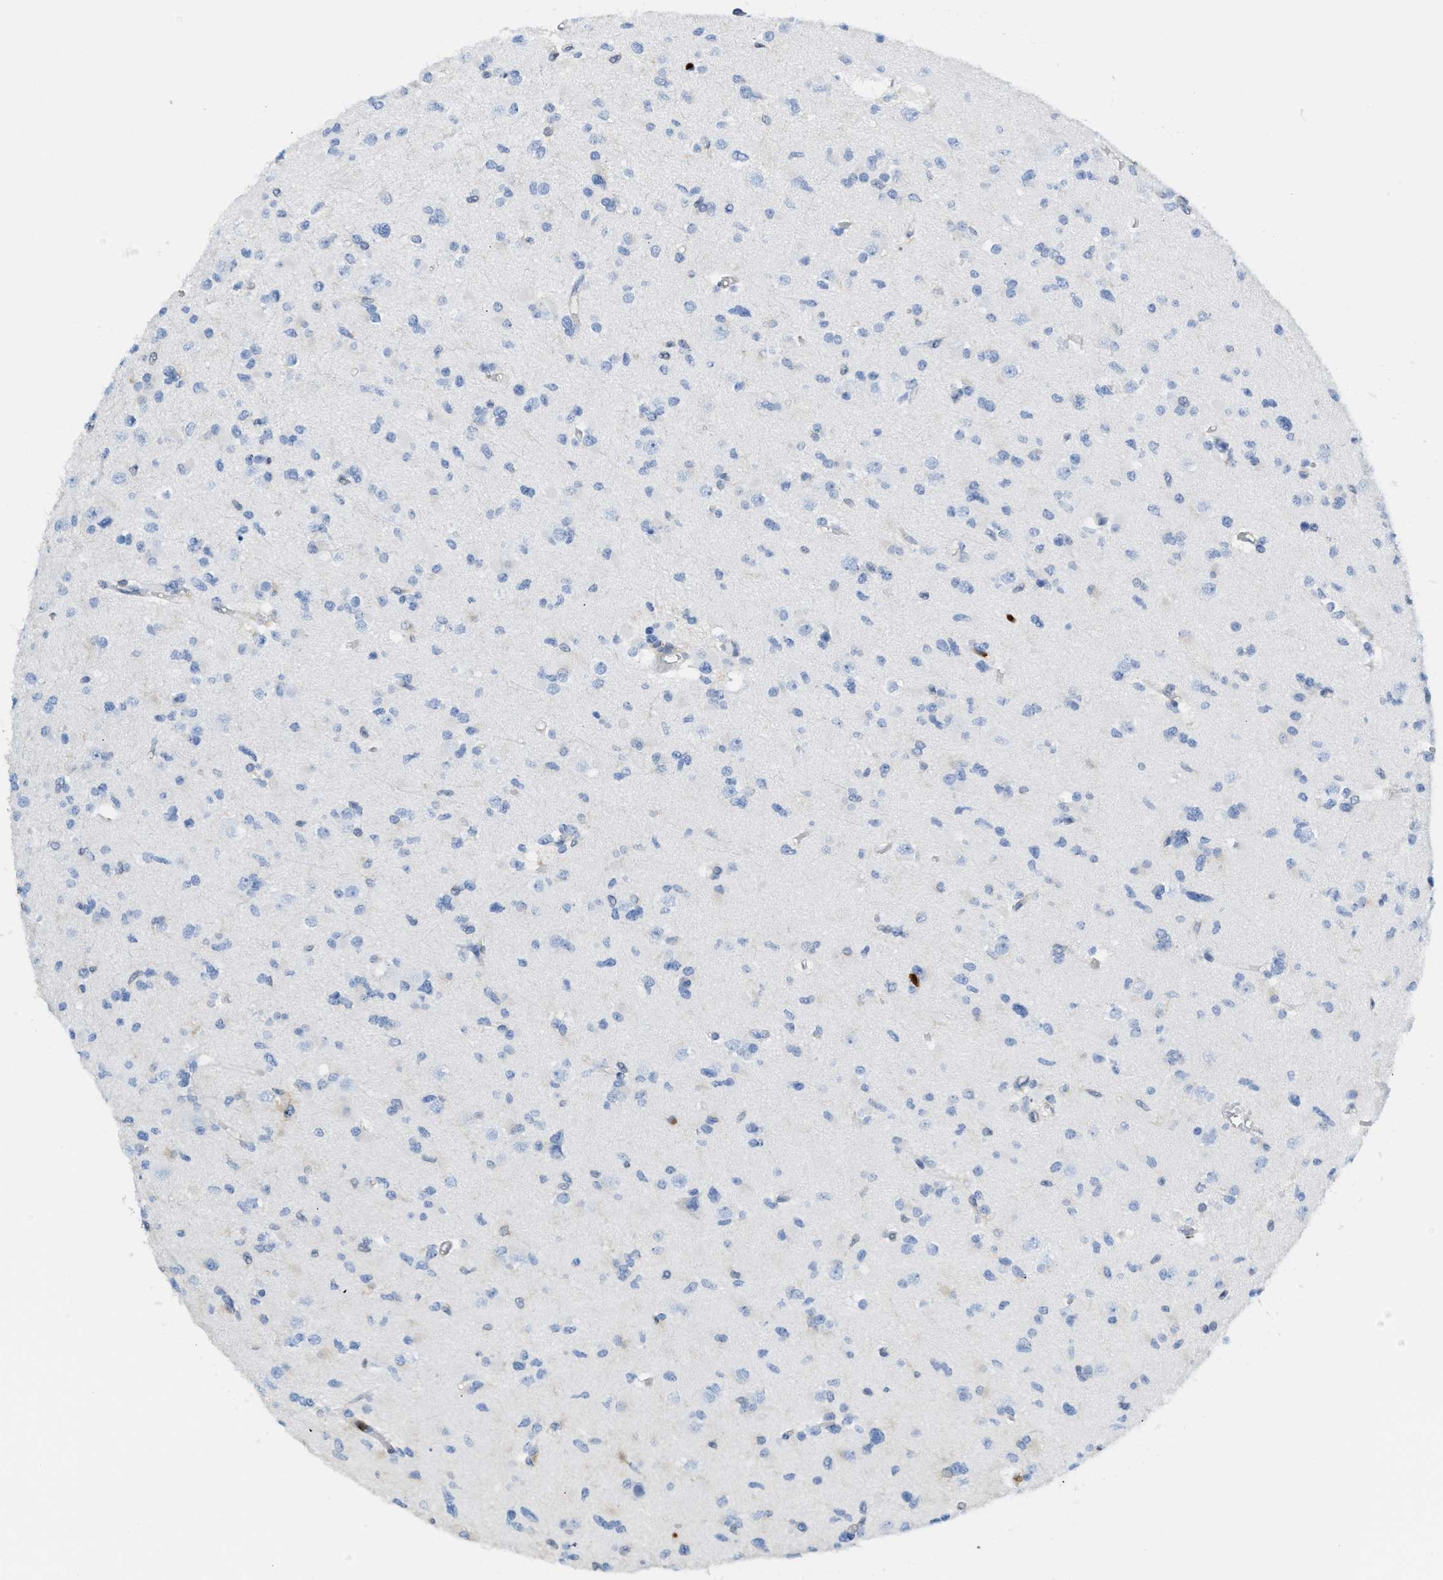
{"staining": {"intensity": "negative", "quantity": "none", "location": "none"}, "tissue": "glioma", "cell_type": "Tumor cells", "image_type": "cancer", "snomed": [{"axis": "morphology", "description": "Glioma, malignant, Low grade"}, {"axis": "topography", "description": "Brain"}], "caption": "Immunohistochemistry (IHC) of malignant glioma (low-grade) shows no staining in tumor cells.", "gene": "SERPINB1", "patient": {"sex": "female", "age": 22}}